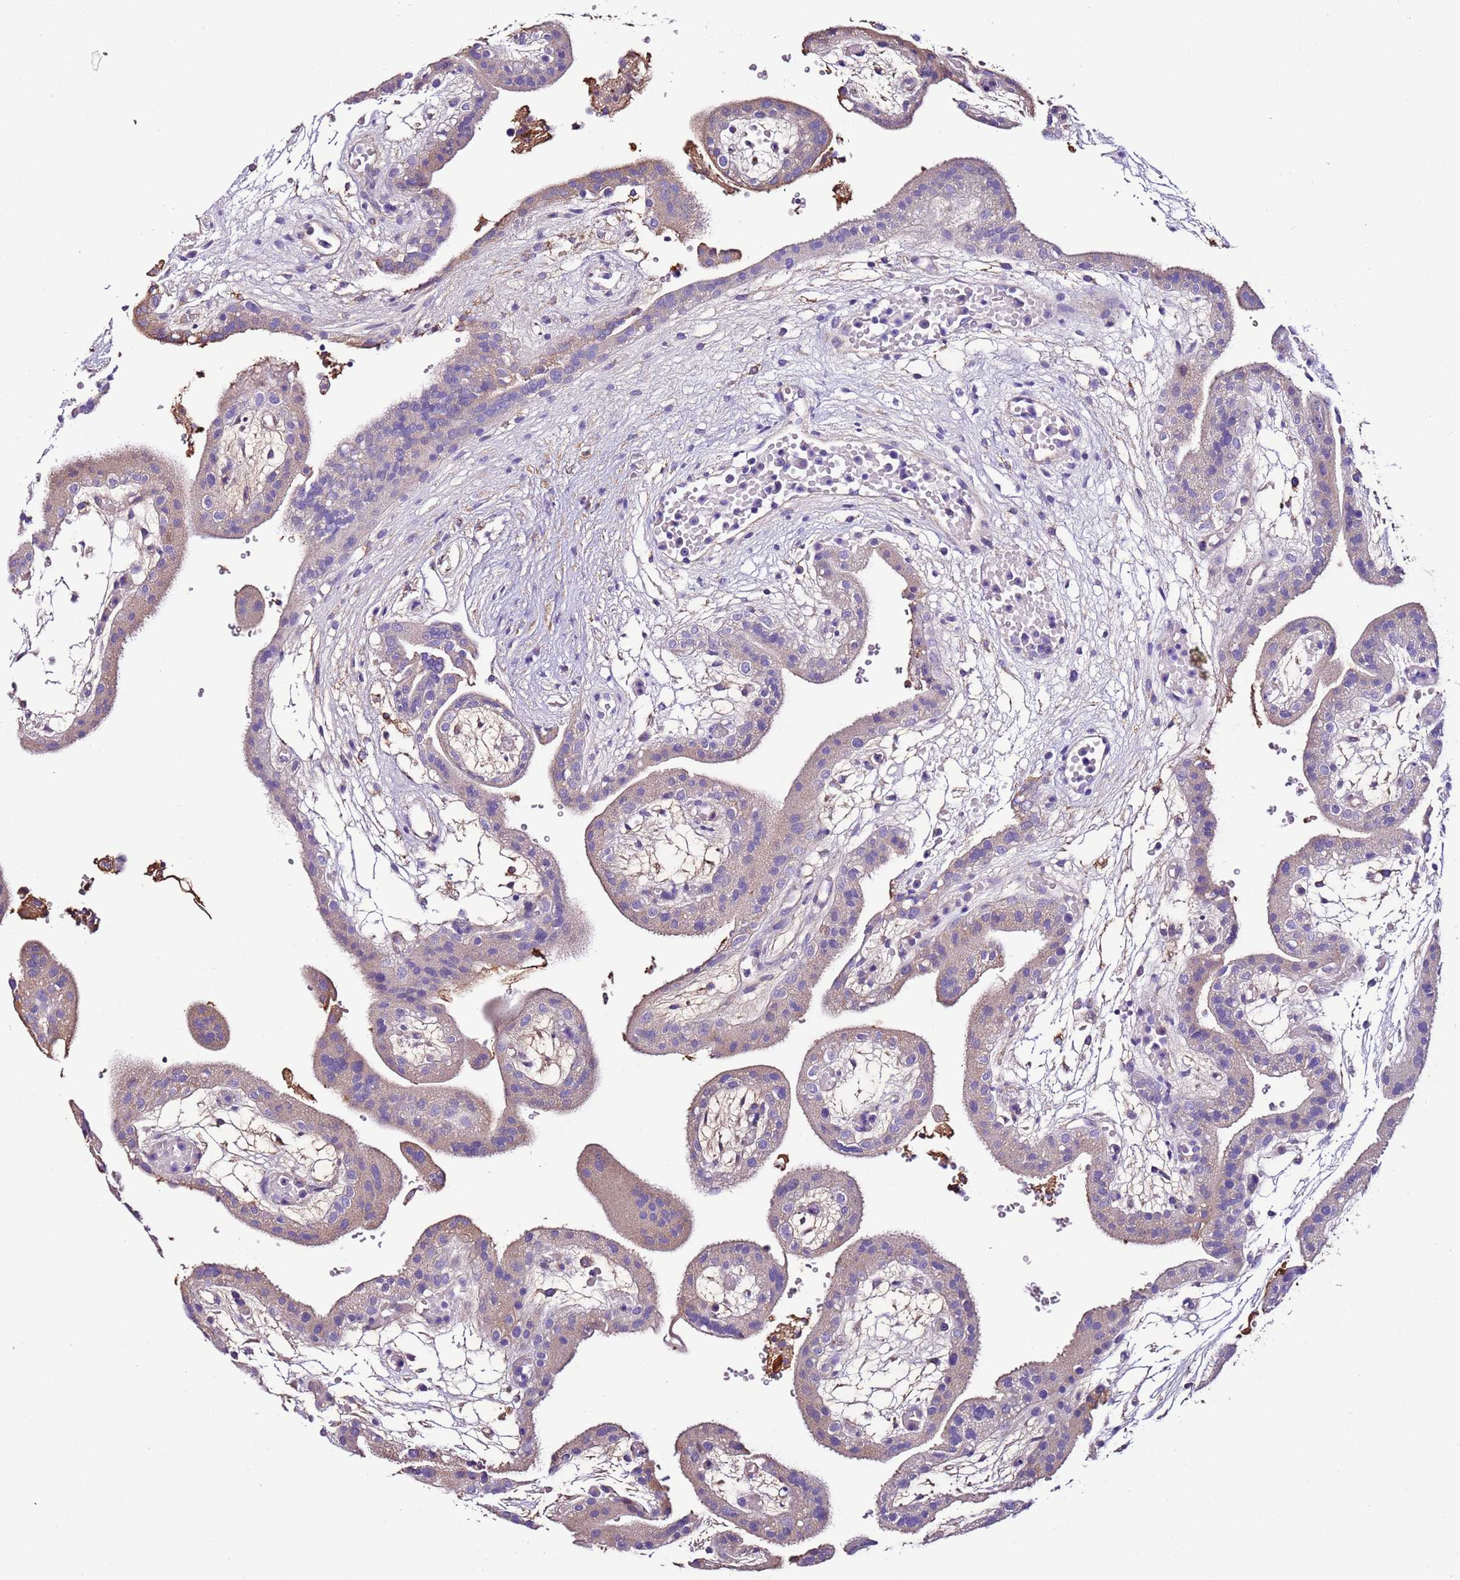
{"staining": {"intensity": "weak", "quantity": "<25%", "location": "cytoplasmic/membranous"}, "tissue": "placenta", "cell_type": "Trophoblastic cells", "image_type": "normal", "snomed": [{"axis": "morphology", "description": "Normal tissue, NOS"}, {"axis": "topography", "description": "Placenta"}], "caption": "A high-resolution histopathology image shows IHC staining of unremarkable placenta, which reveals no significant positivity in trophoblastic cells. Nuclei are stained in blue.", "gene": "FAM174C", "patient": {"sex": "female", "age": 18}}